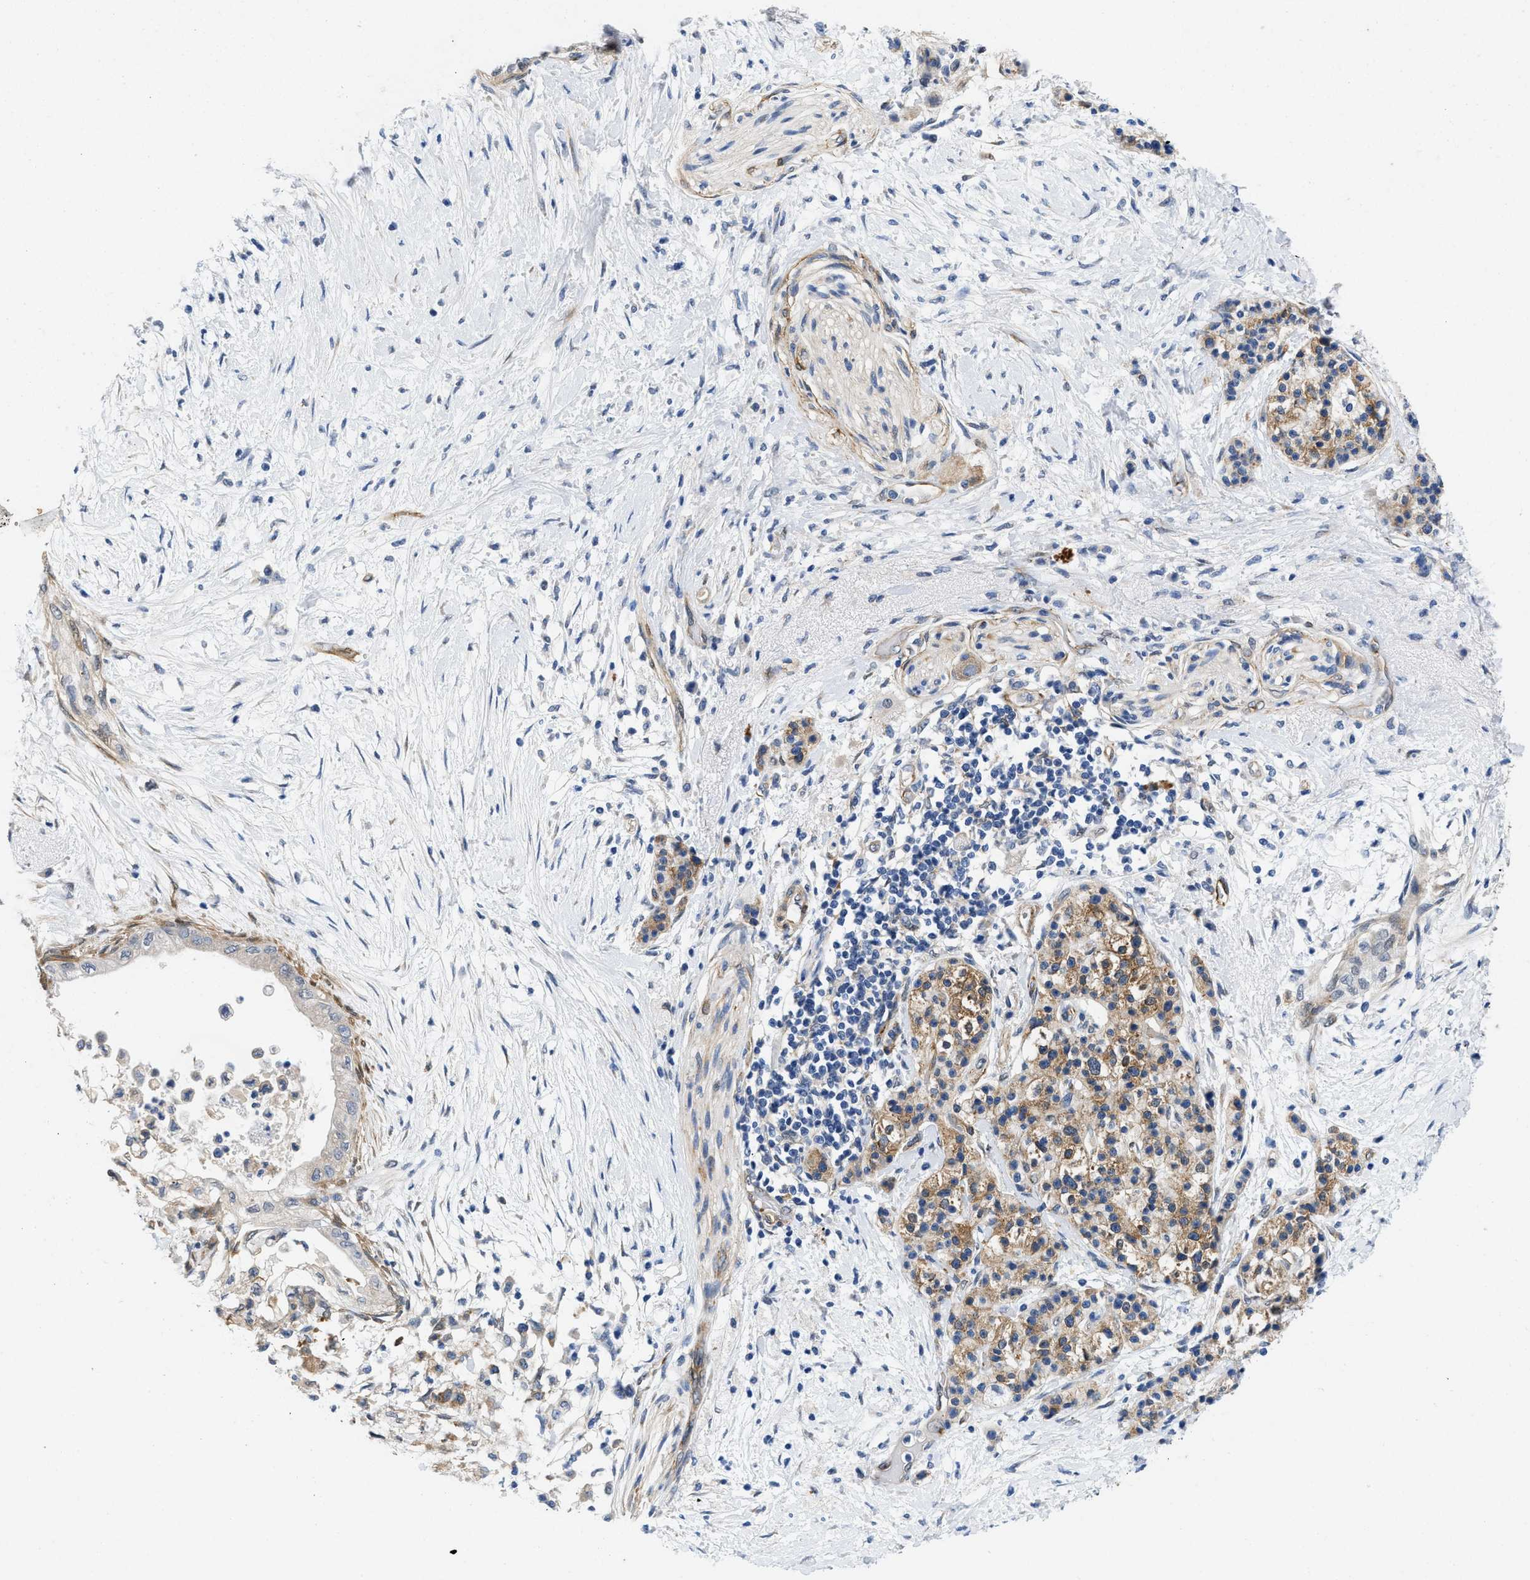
{"staining": {"intensity": "weak", "quantity": "<25%", "location": "cytoplasmic/membranous"}, "tissue": "pancreatic cancer", "cell_type": "Tumor cells", "image_type": "cancer", "snomed": [{"axis": "morphology", "description": "Normal tissue, NOS"}, {"axis": "morphology", "description": "Adenocarcinoma, NOS"}, {"axis": "topography", "description": "Pancreas"}, {"axis": "topography", "description": "Duodenum"}], "caption": "Pancreatic adenocarcinoma was stained to show a protein in brown. There is no significant positivity in tumor cells.", "gene": "RAPH1", "patient": {"sex": "female", "age": 60}}